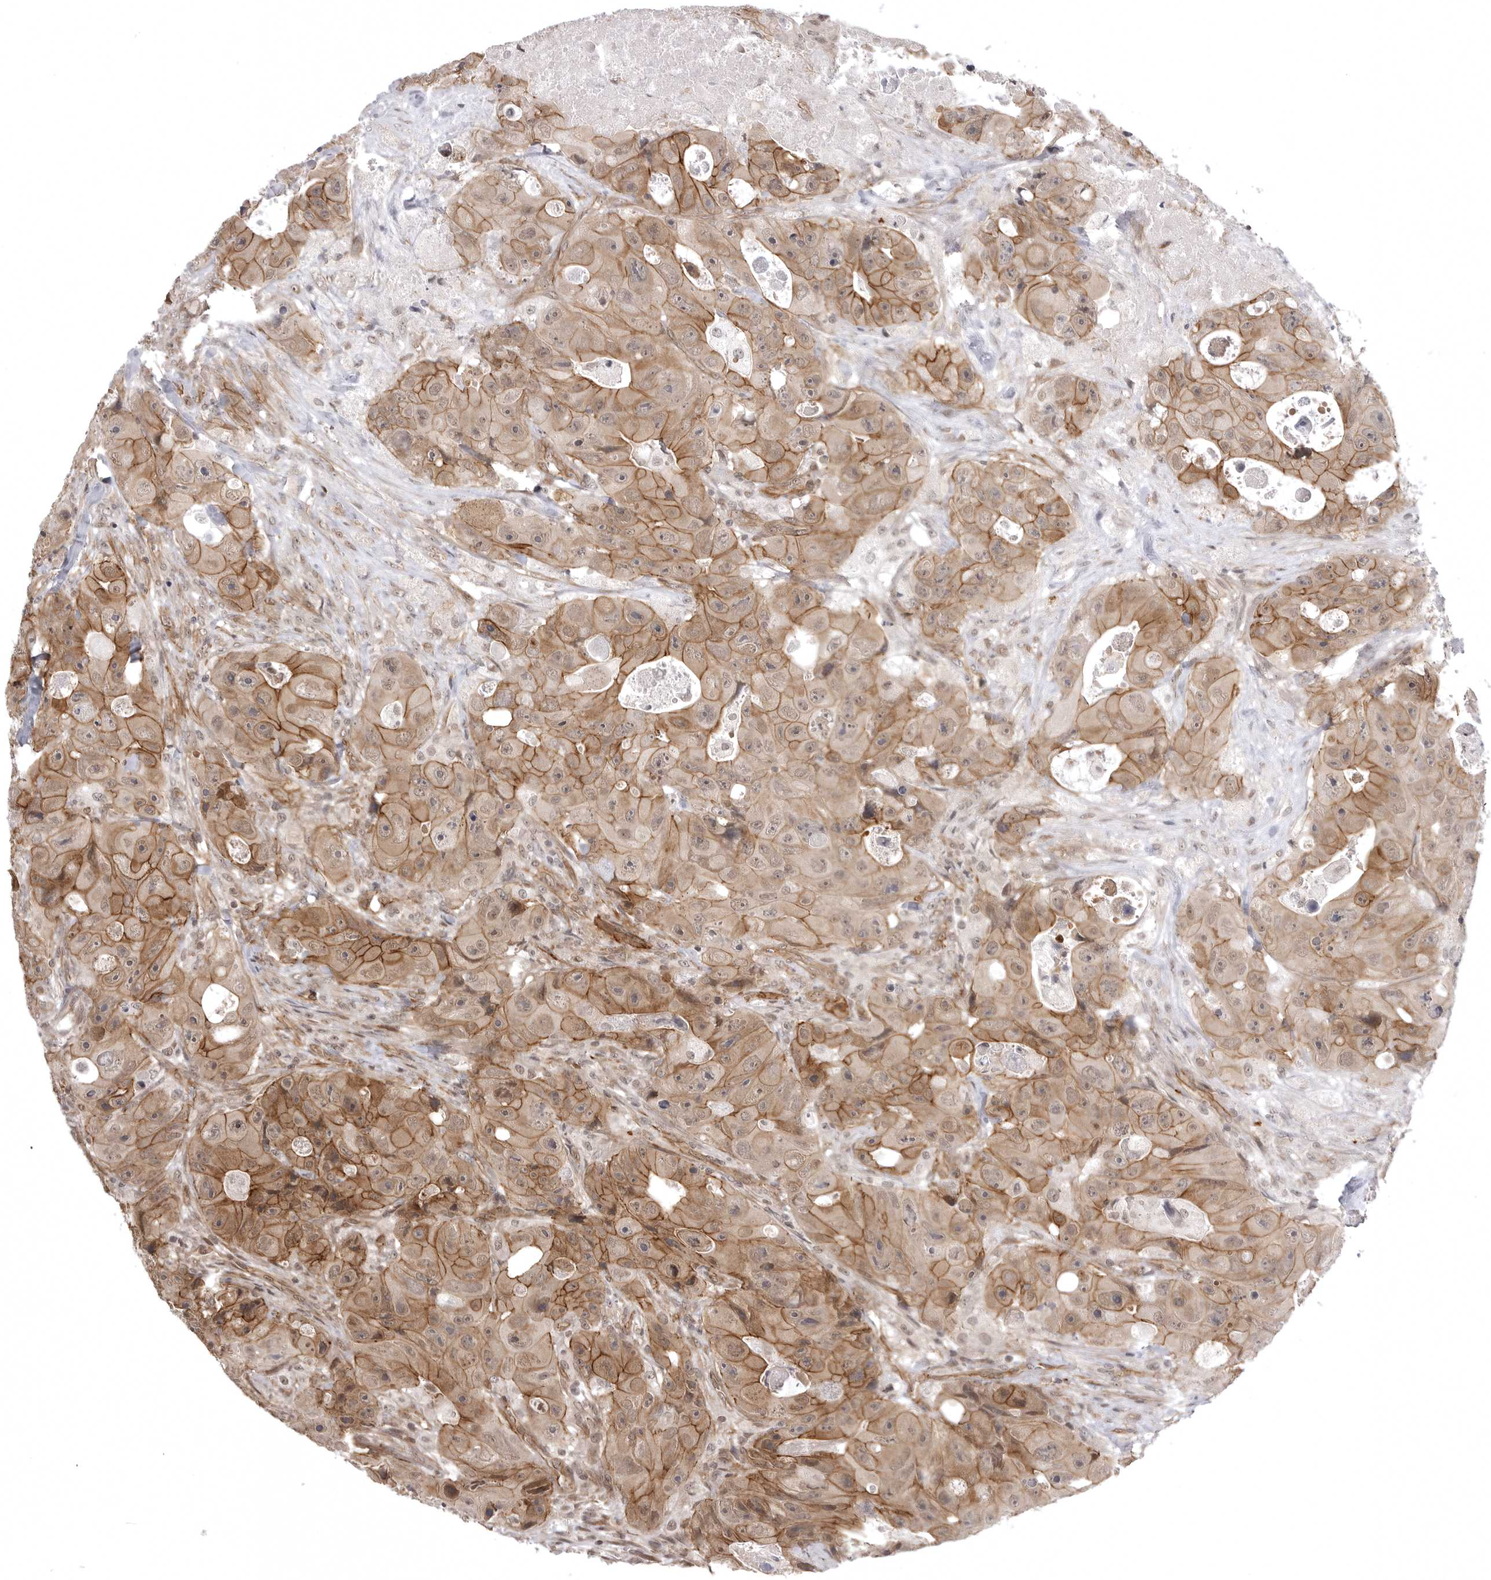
{"staining": {"intensity": "moderate", "quantity": ">75%", "location": "cytoplasmic/membranous"}, "tissue": "colorectal cancer", "cell_type": "Tumor cells", "image_type": "cancer", "snomed": [{"axis": "morphology", "description": "Adenocarcinoma, NOS"}, {"axis": "topography", "description": "Colon"}], "caption": "Moderate cytoplasmic/membranous protein expression is present in approximately >75% of tumor cells in adenocarcinoma (colorectal).", "gene": "SORBS1", "patient": {"sex": "female", "age": 46}}